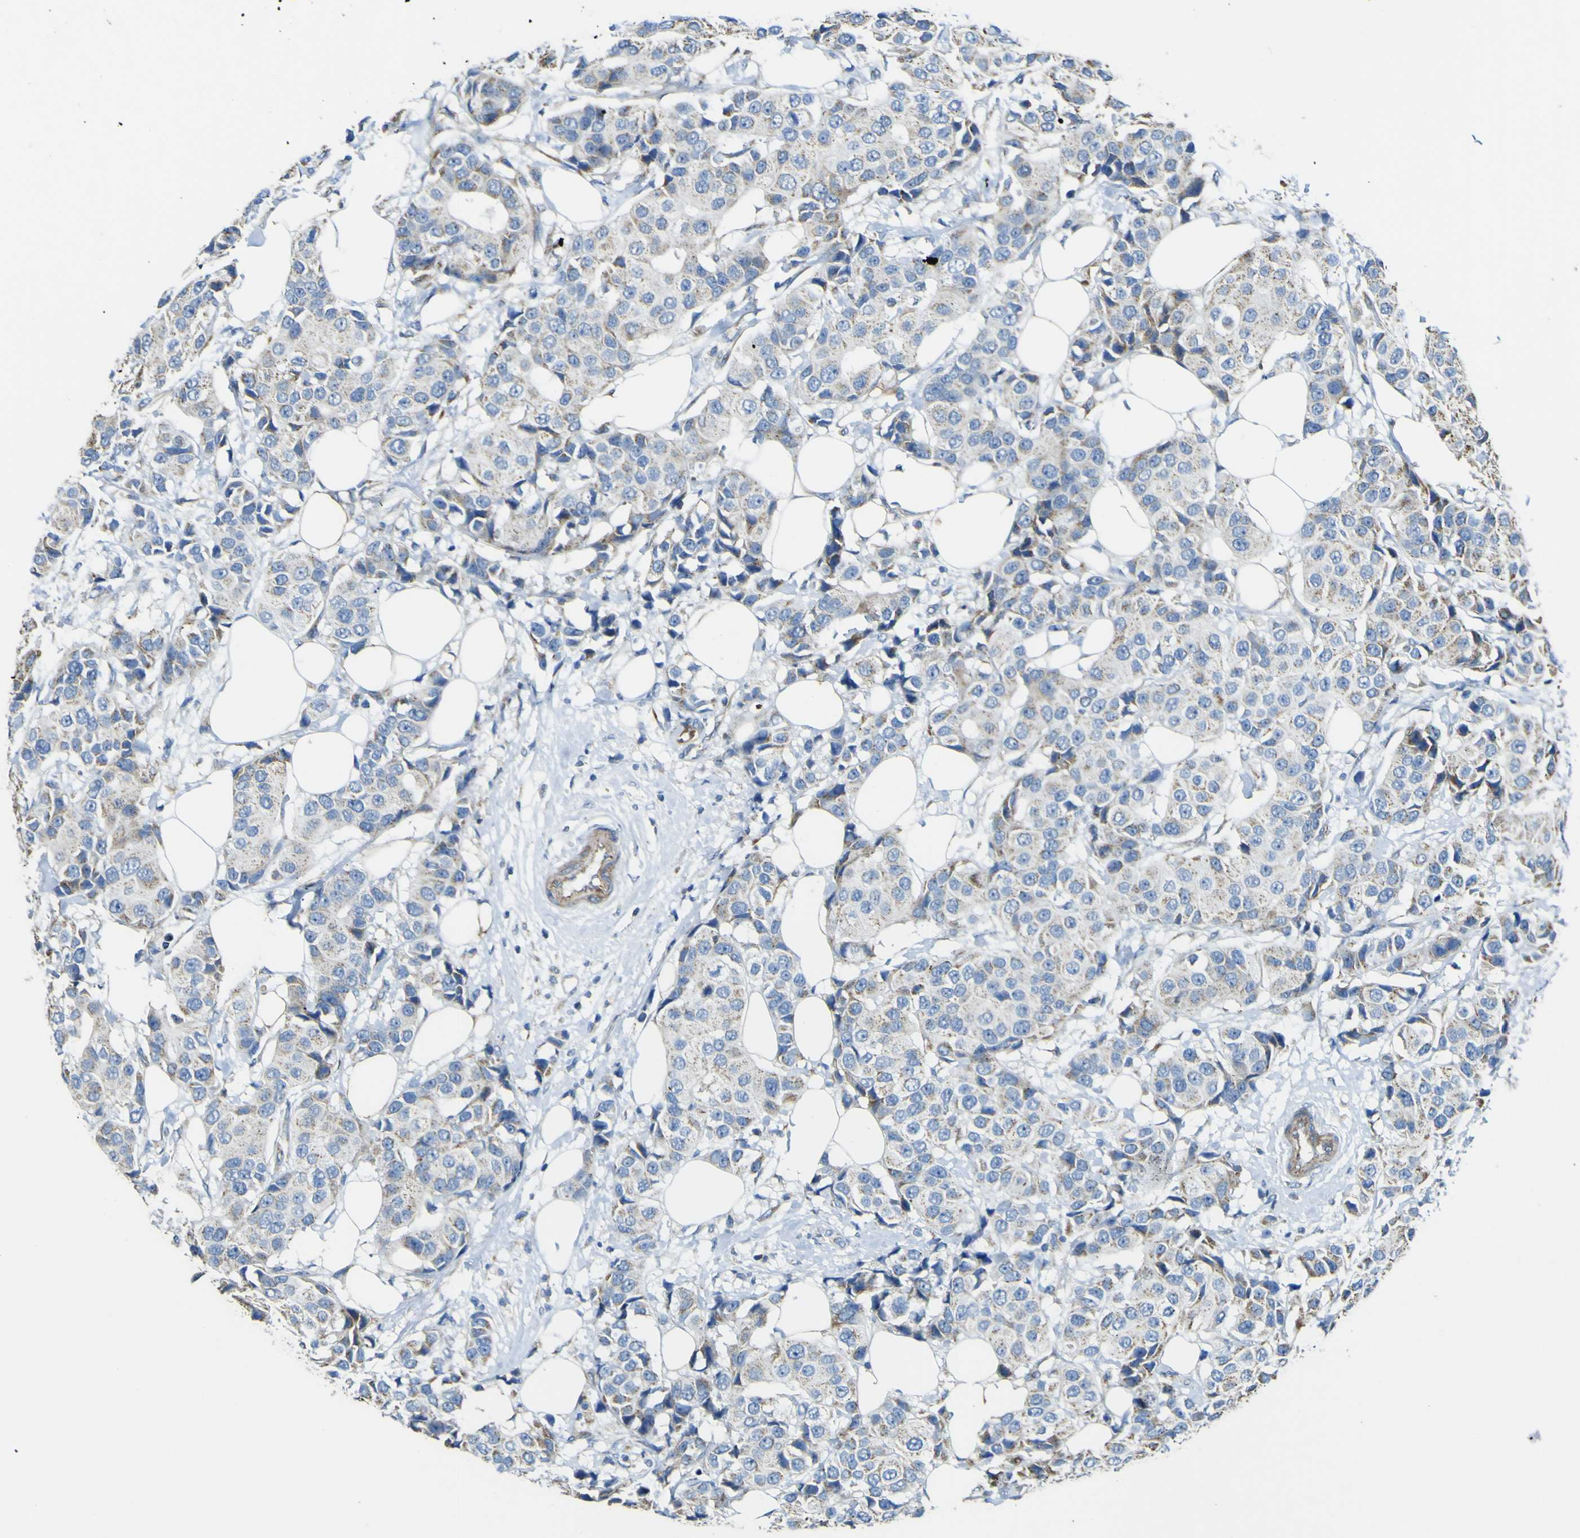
{"staining": {"intensity": "weak", "quantity": "25%-75%", "location": "cytoplasmic/membranous"}, "tissue": "breast cancer", "cell_type": "Tumor cells", "image_type": "cancer", "snomed": [{"axis": "morphology", "description": "Normal tissue, NOS"}, {"axis": "morphology", "description": "Duct carcinoma"}, {"axis": "topography", "description": "Breast"}], "caption": "The photomicrograph demonstrates immunohistochemical staining of invasive ductal carcinoma (breast). There is weak cytoplasmic/membranous positivity is seen in approximately 25%-75% of tumor cells. The protein of interest is stained brown, and the nuclei are stained in blue (DAB IHC with brightfield microscopy, high magnification).", "gene": "ALDH18A1", "patient": {"sex": "female", "age": 39}}